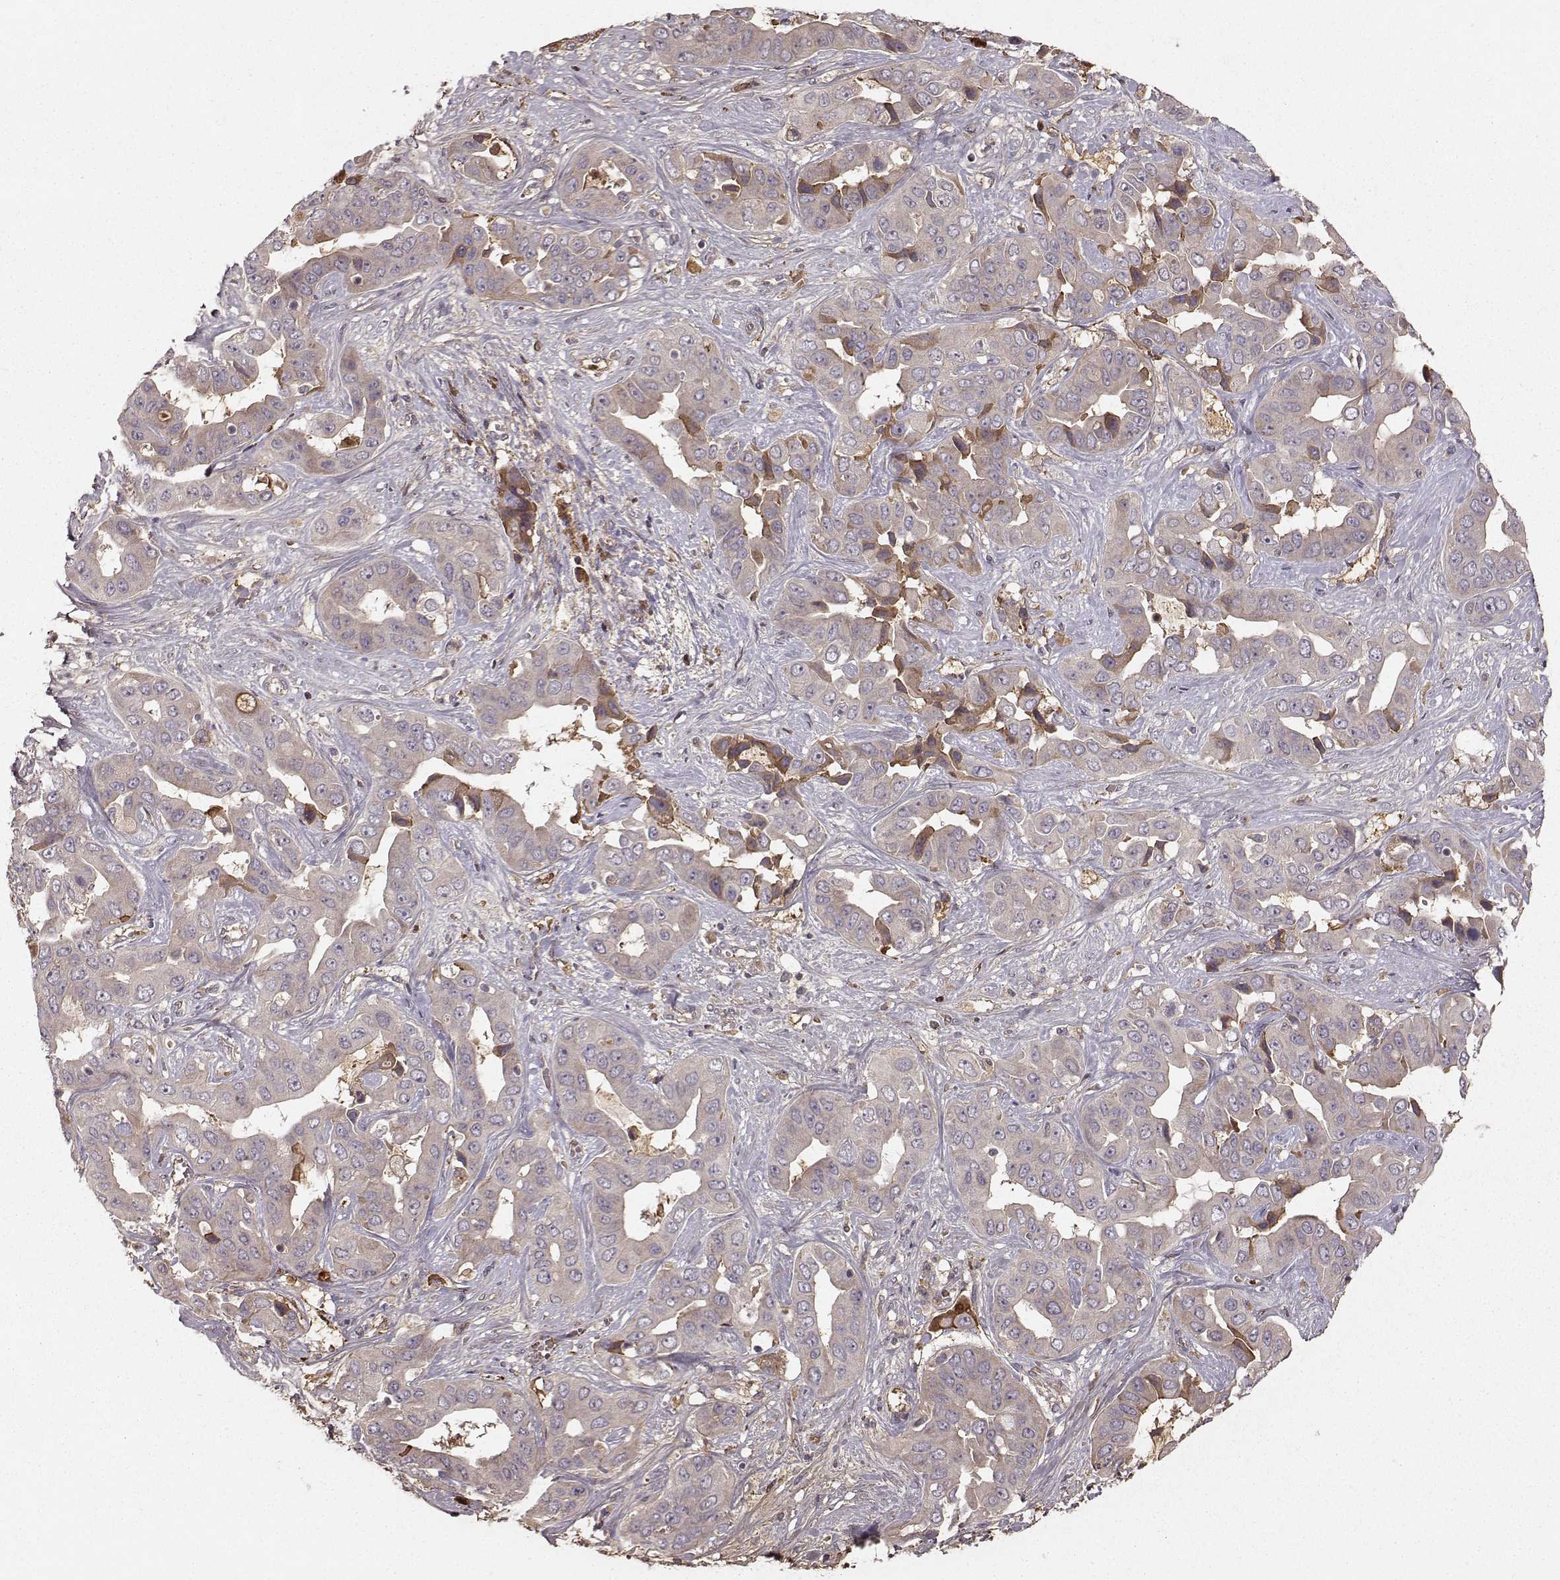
{"staining": {"intensity": "weak", "quantity": "<25%", "location": "cytoplasmic/membranous"}, "tissue": "liver cancer", "cell_type": "Tumor cells", "image_type": "cancer", "snomed": [{"axis": "morphology", "description": "Cholangiocarcinoma"}, {"axis": "topography", "description": "Liver"}], "caption": "IHC photomicrograph of neoplastic tissue: human liver cancer (cholangiocarcinoma) stained with DAB reveals no significant protein expression in tumor cells. (Stains: DAB immunohistochemistry with hematoxylin counter stain, Microscopy: brightfield microscopy at high magnification).", "gene": "WNT6", "patient": {"sex": "female", "age": 52}}